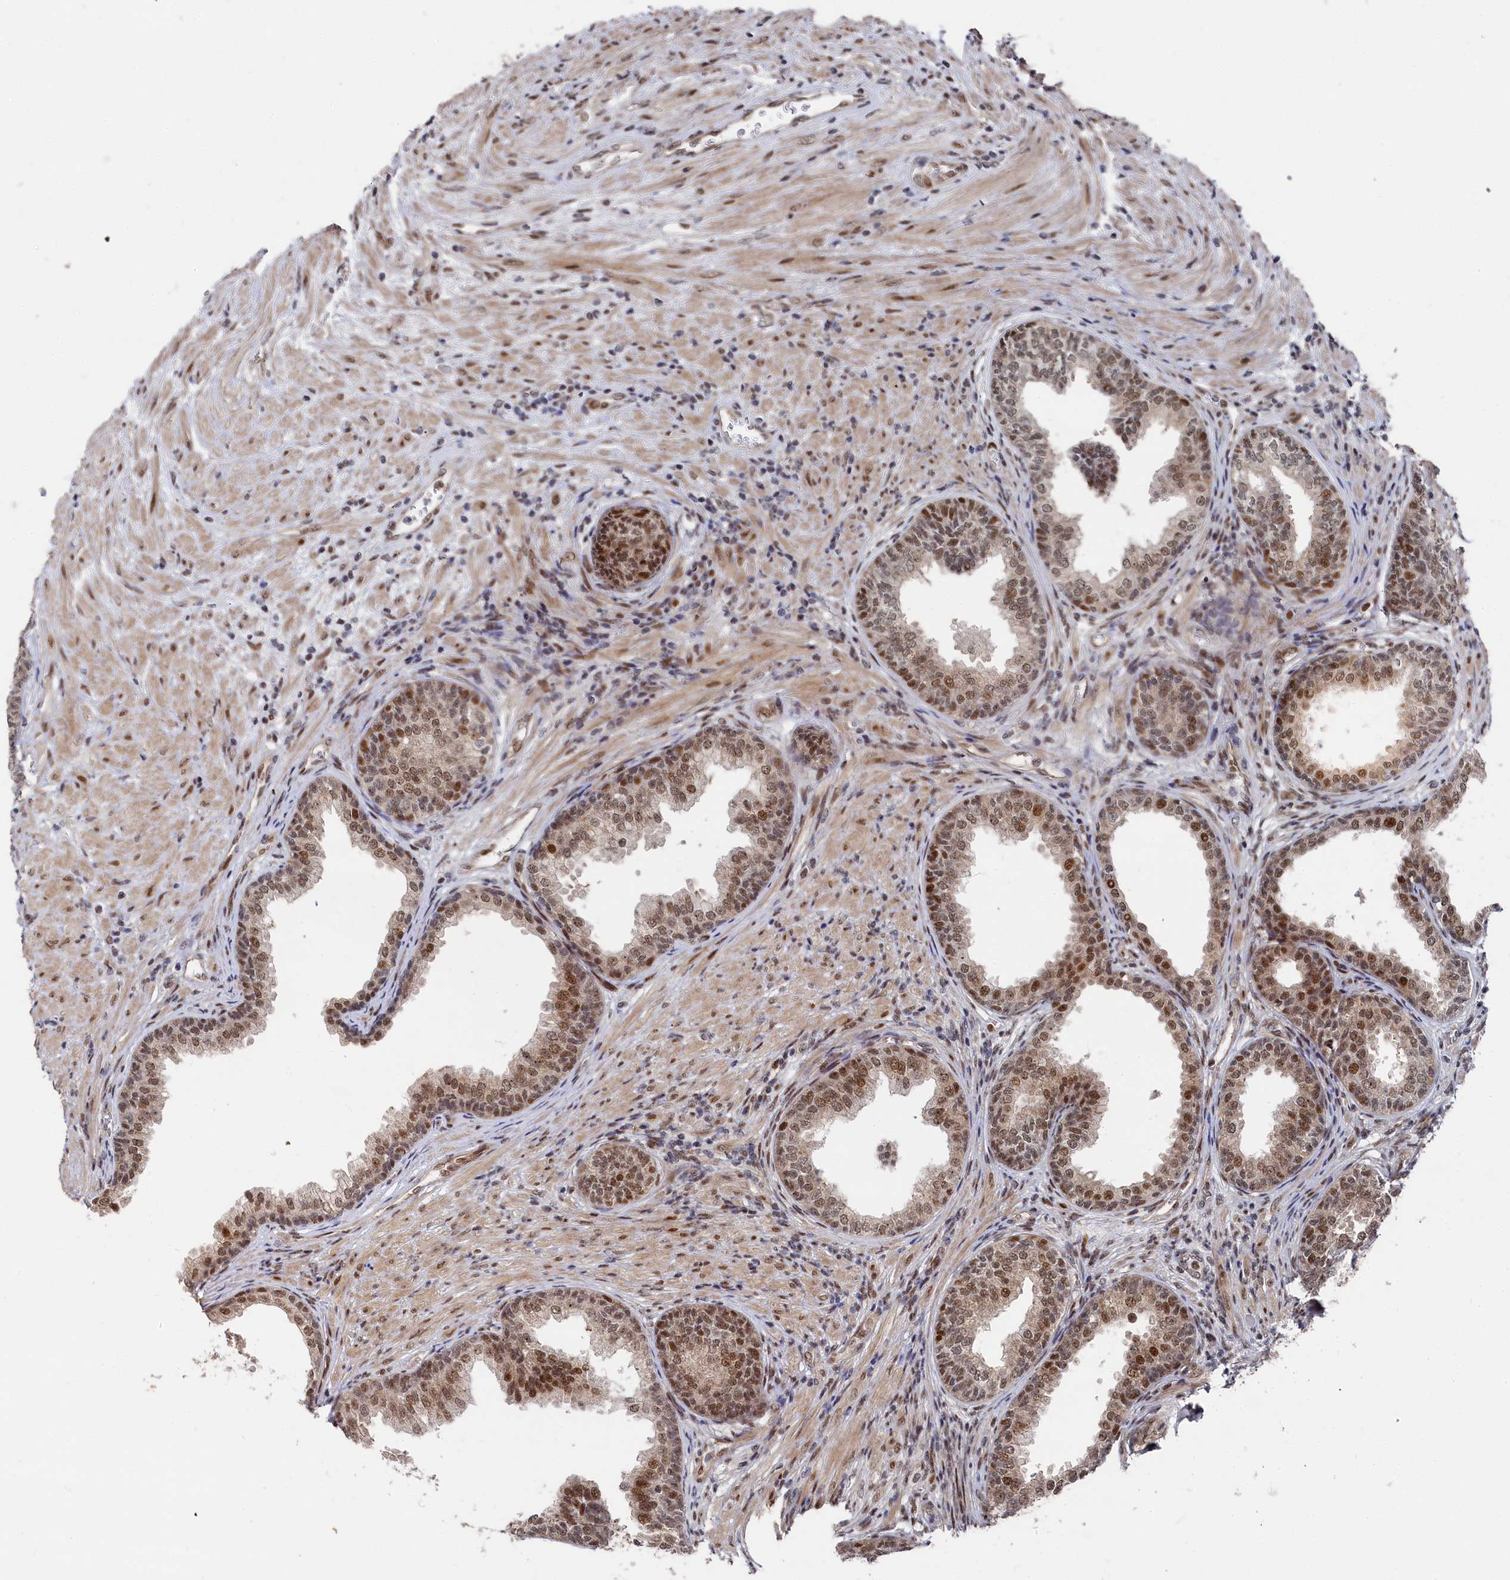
{"staining": {"intensity": "strong", "quantity": ">75%", "location": "nuclear"}, "tissue": "prostate", "cell_type": "Glandular cells", "image_type": "normal", "snomed": [{"axis": "morphology", "description": "Normal tissue, NOS"}, {"axis": "topography", "description": "Prostate"}], "caption": "Protein expression analysis of normal human prostate reveals strong nuclear expression in approximately >75% of glandular cells.", "gene": "BUB3", "patient": {"sex": "male", "age": 76}}